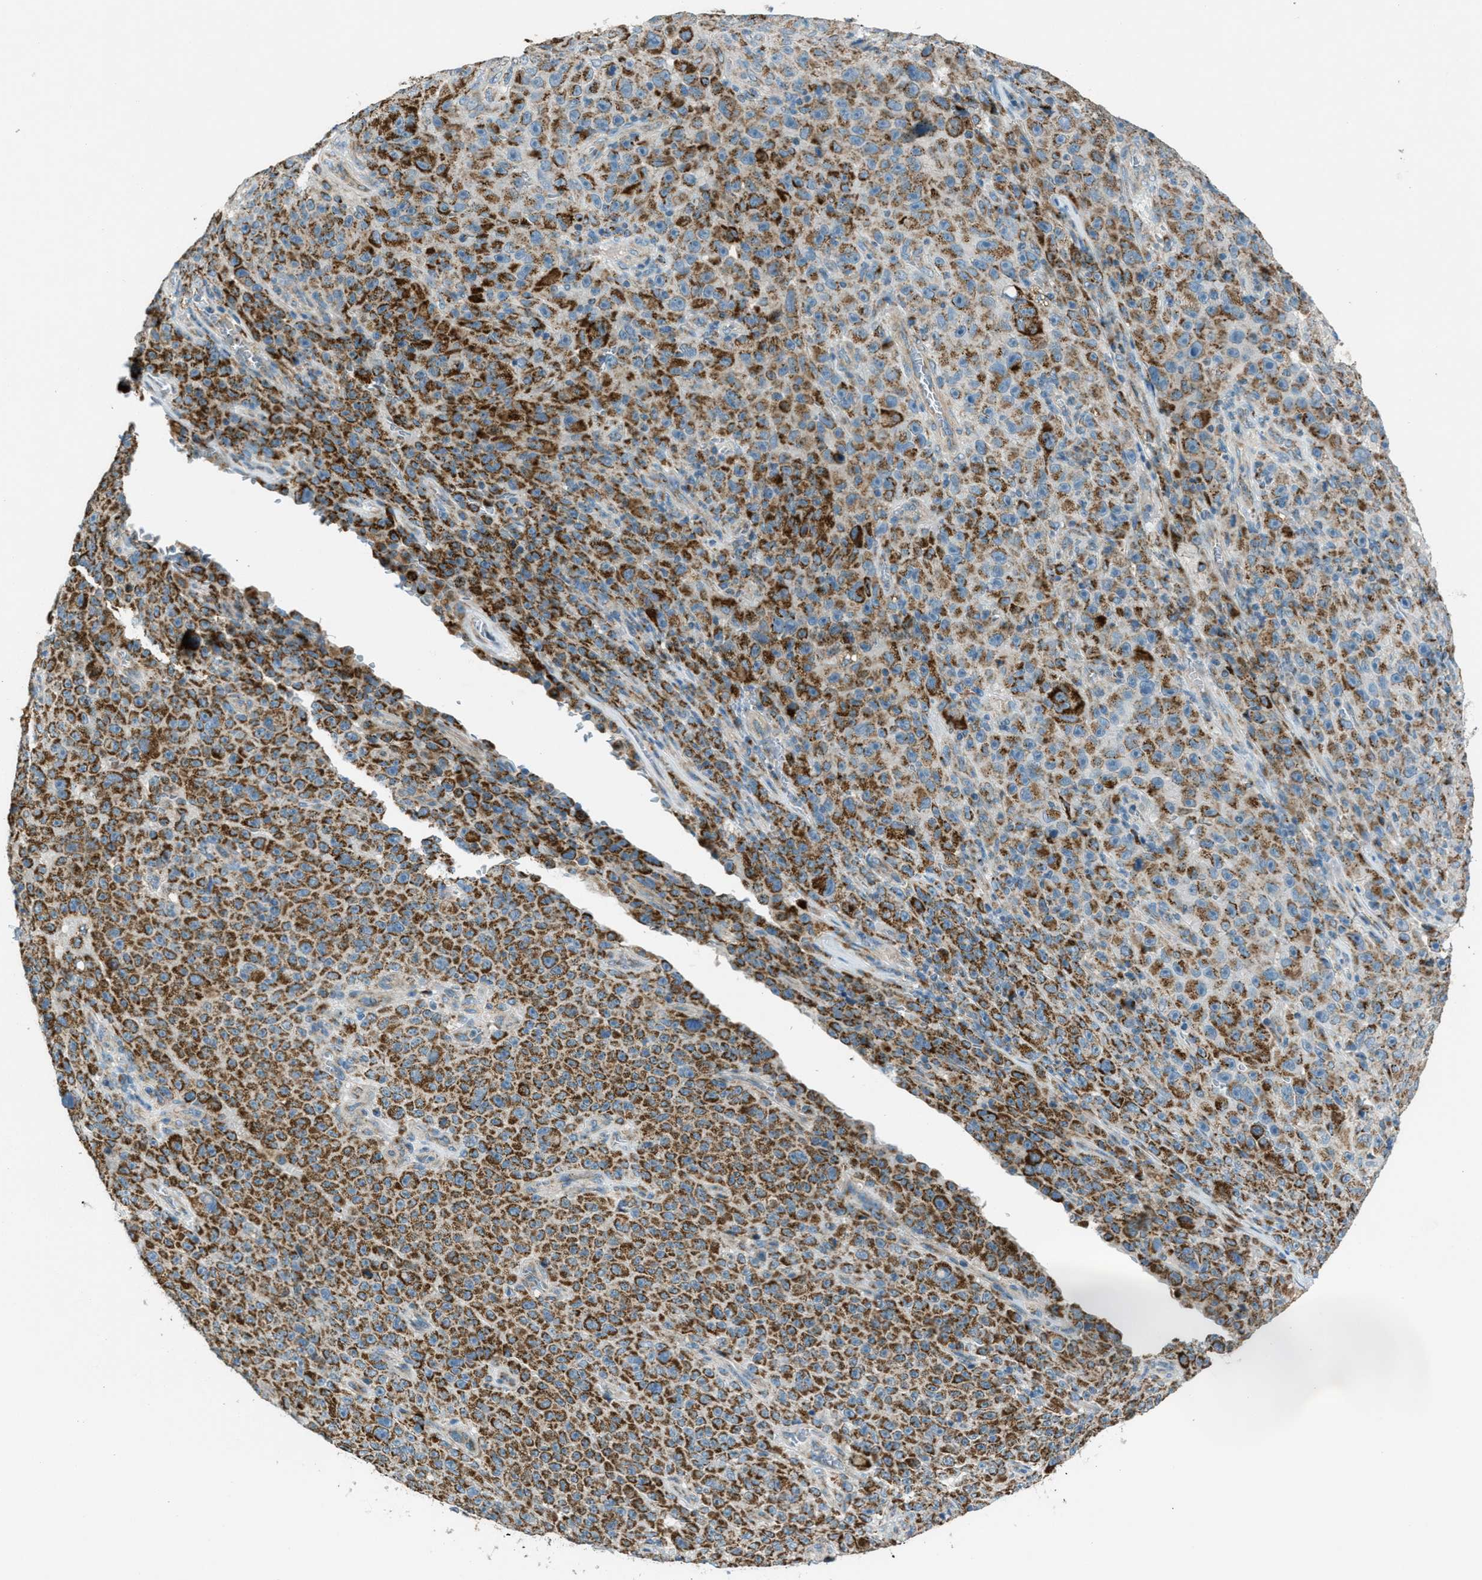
{"staining": {"intensity": "moderate", "quantity": ">75%", "location": "cytoplasmic/membranous"}, "tissue": "melanoma", "cell_type": "Tumor cells", "image_type": "cancer", "snomed": [{"axis": "morphology", "description": "Malignant melanoma, NOS"}, {"axis": "topography", "description": "Skin"}], "caption": "Immunohistochemistry of melanoma exhibits medium levels of moderate cytoplasmic/membranous expression in approximately >75% of tumor cells.", "gene": "BCKDK", "patient": {"sex": "female", "age": 82}}